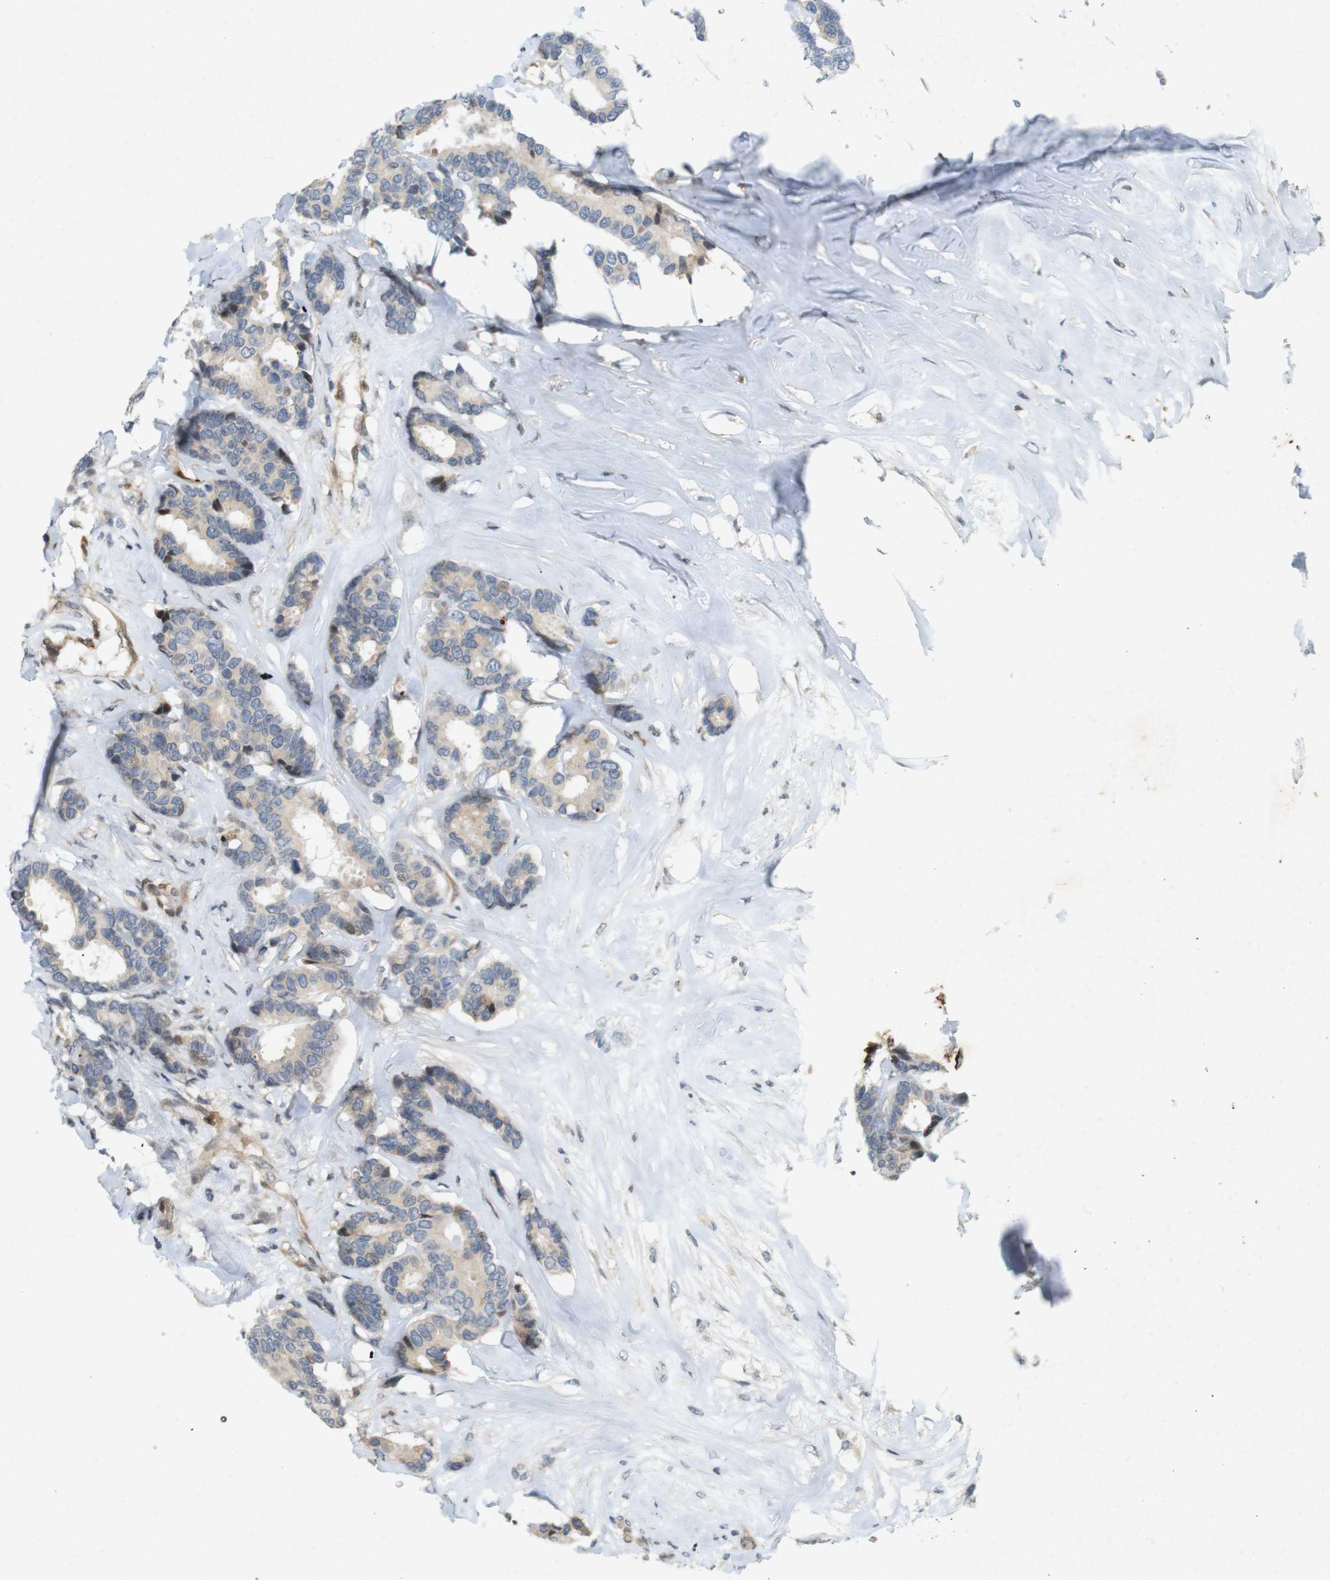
{"staining": {"intensity": "negative", "quantity": "none", "location": "none"}, "tissue": "breast cancer", "cell_type": "Tumor cells", "image_type": "cancer", "snomed": [{"axis": "morphology", "description": "Duct carcinoma"}, {"axis": "topography", "description": "Breast"}], "caption": "Human breast cancer stained for a protein using immunohistochemistry shows no positivity in tumor cells.", "gene": "PPP1R14A", "patient": {"sex": "female", "age": 87}}